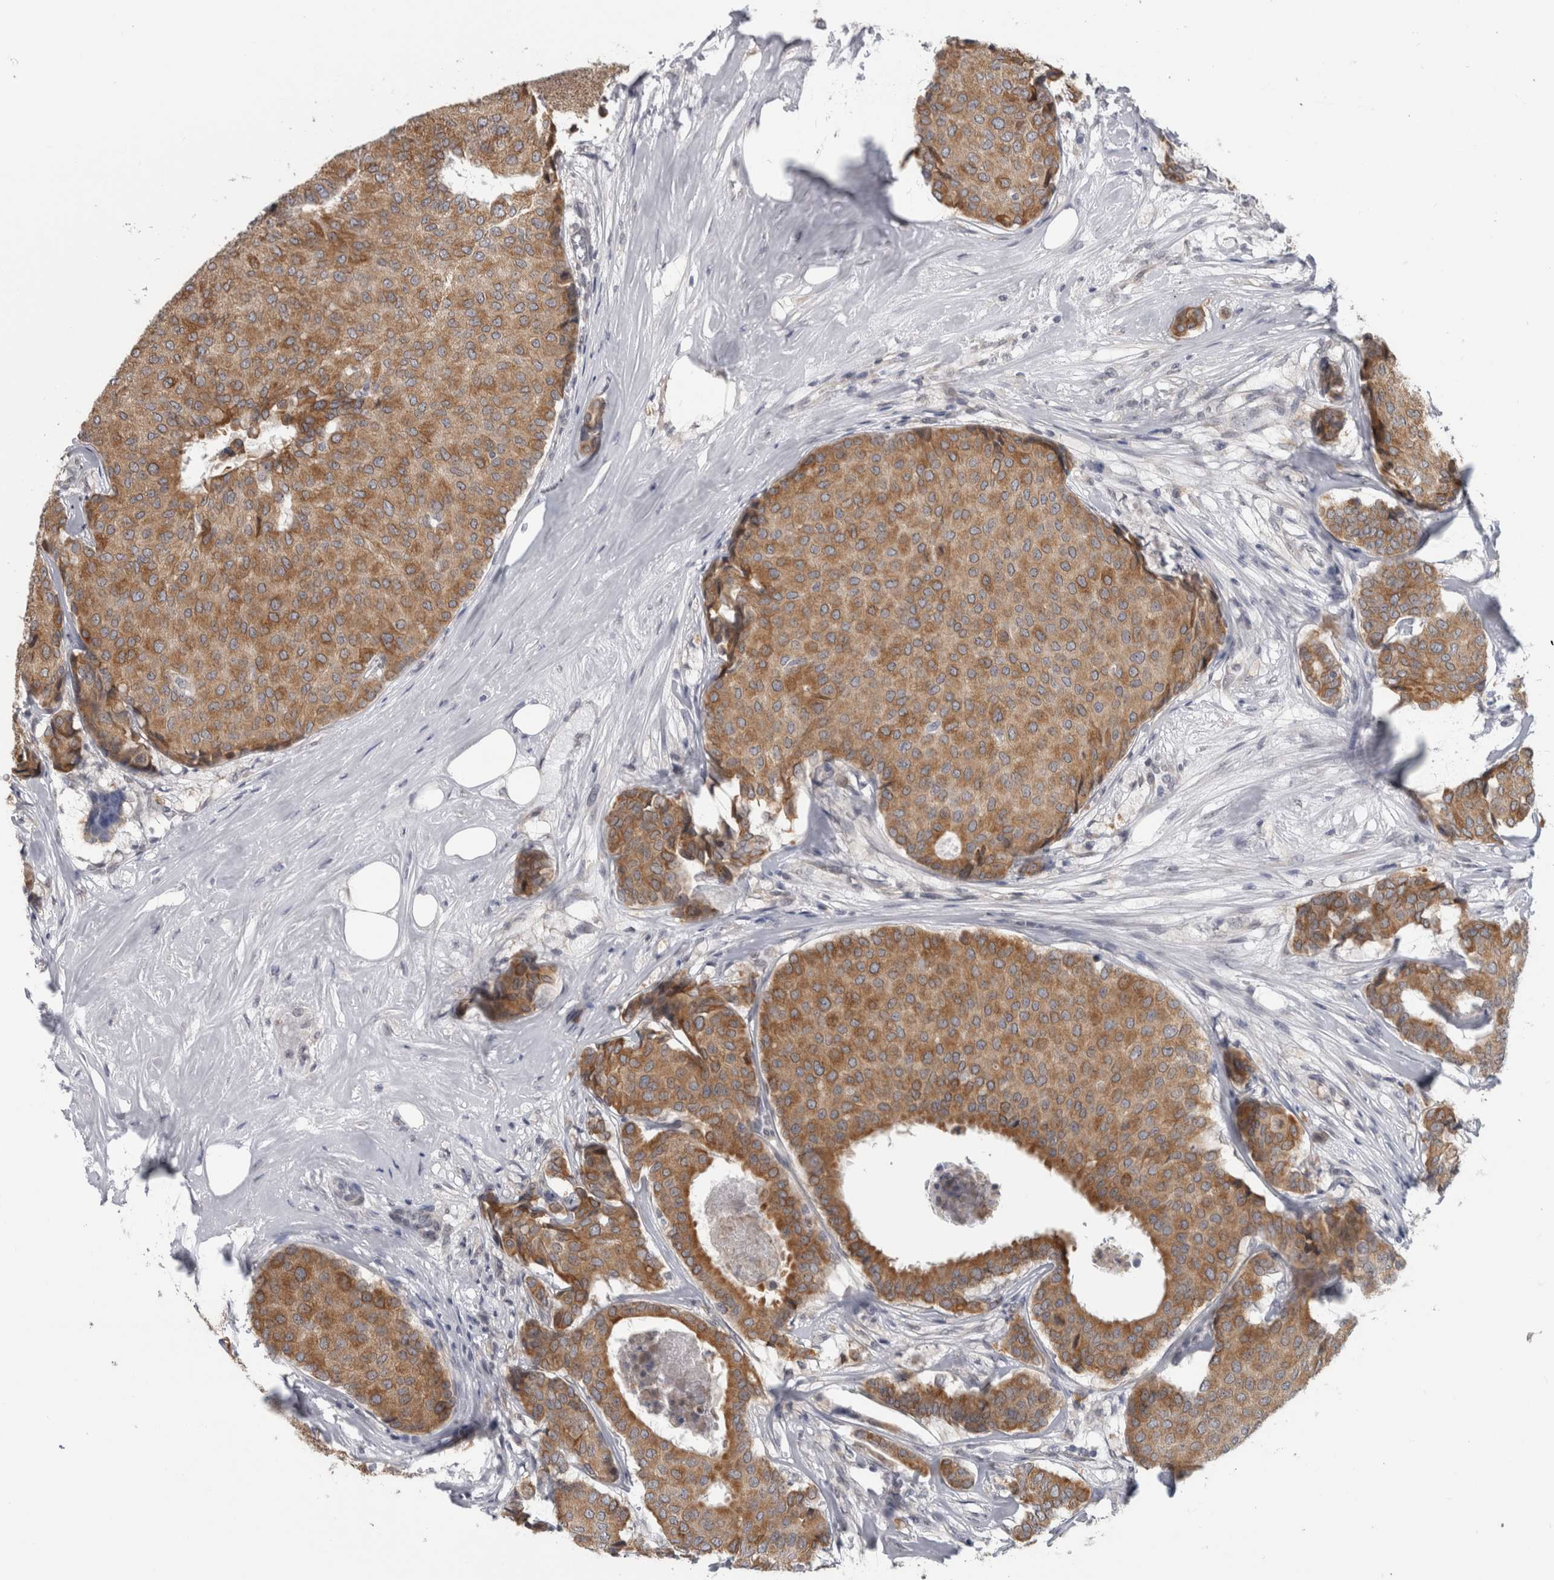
{"staining": {"intensity": "moderate", "quantity": ">75%", "location": "cytoplasmic/membranous"}, "tissue": "breast cancer", "cell_type": "Tumor cells", "image_type": "cancer", "snomed": [{"axis": "morphology", "description": "Duct carcinoma"}, {"axis": "topography", "description": "Breast"}], "caption": "Moderate cytoplasmic/membranous positivity is seen in approximately >75% of tumor cells in invasive ductal carcinoma (breast). (brown staining indicates protein expression, while blue staining denotes nuclei).", "gene": "TMEM242", "patient": {"sex": "female", "age": 75}}